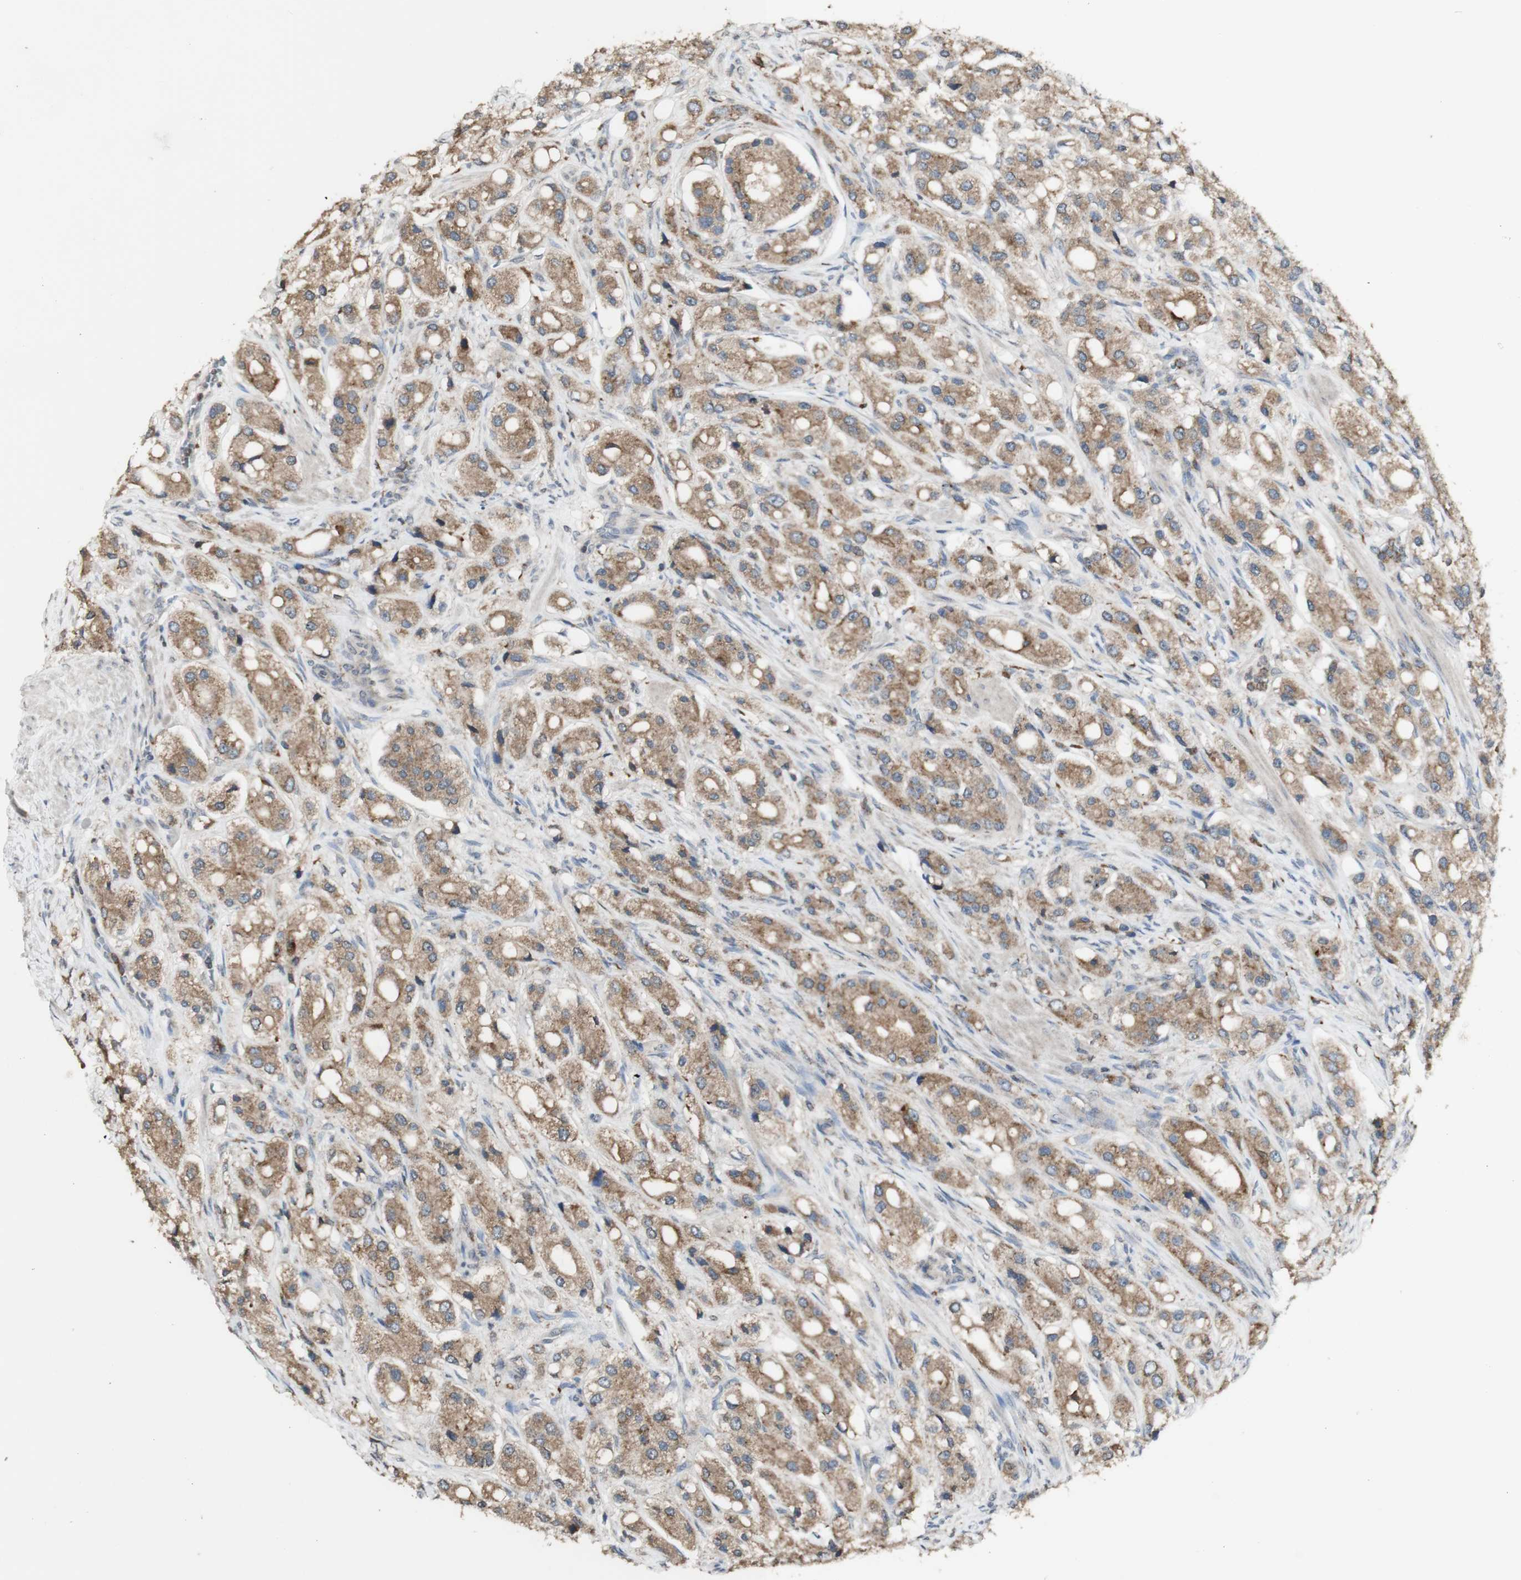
{"staining": {"intensity": "moderate", "quantity": ">75%", "location": "cytoplasmic/membranous"}, "tissue": "prostate cancer", "cell_type": "Tumor cells", "image_type": "cancer", "snomed": [{"axis": "morphology", "description": "Adenocarcinoma, High grade"}, {"axis": "topography", "description": "Prostate"}], "caption": "Immunohistochemistry (IHC) image of human prostate cancer stained for a protein (brown), which exhibits medium levels of moderate cytoplasmic/membranous expression in approximately >75% of tumor cells.", "gene": "ATP6V1E1", "patient": {"sex": "male", "age": 65}}